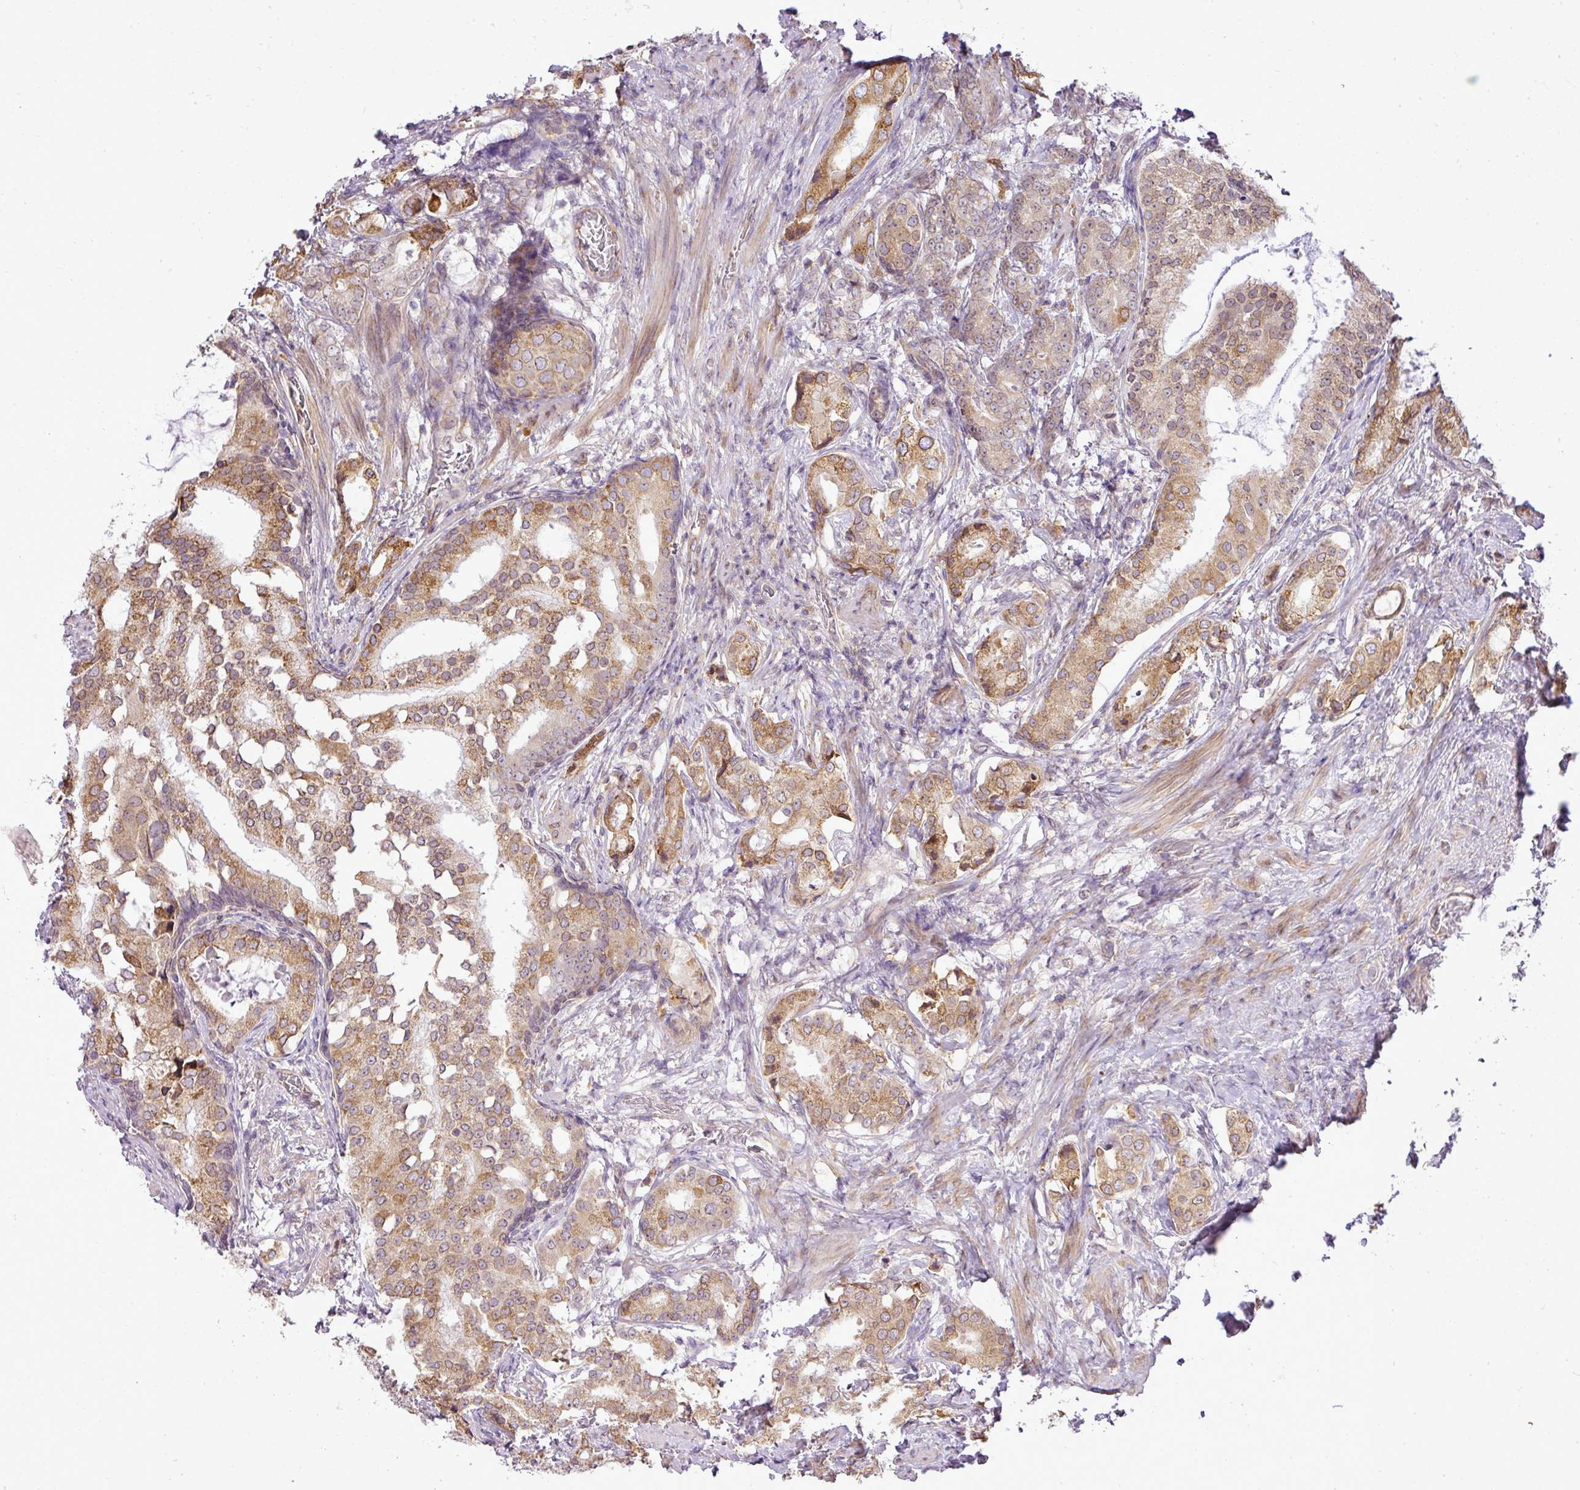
{"staining": {"intensity": "moderate", "quantity": ">75%", "location": "cytoplasmic/membranous"}, "tissue": "prostate cancer", "cell_type": "Tumor cells", "image_type": "cancer", "snomed": [{"axis": "morphology", "description": "Adenocarcinoma, Low grade"}, {"axis": "topography", "description": "Prostate"}], "caption": "Protein positivity by IHC demonstrates moderate cytoplasmic/membranous staining in about >75% of tumor cells in low-grade adenocarcinoma (prostate).", "gene": "COX18", "patient": {"sex": "male", "age": 71}}